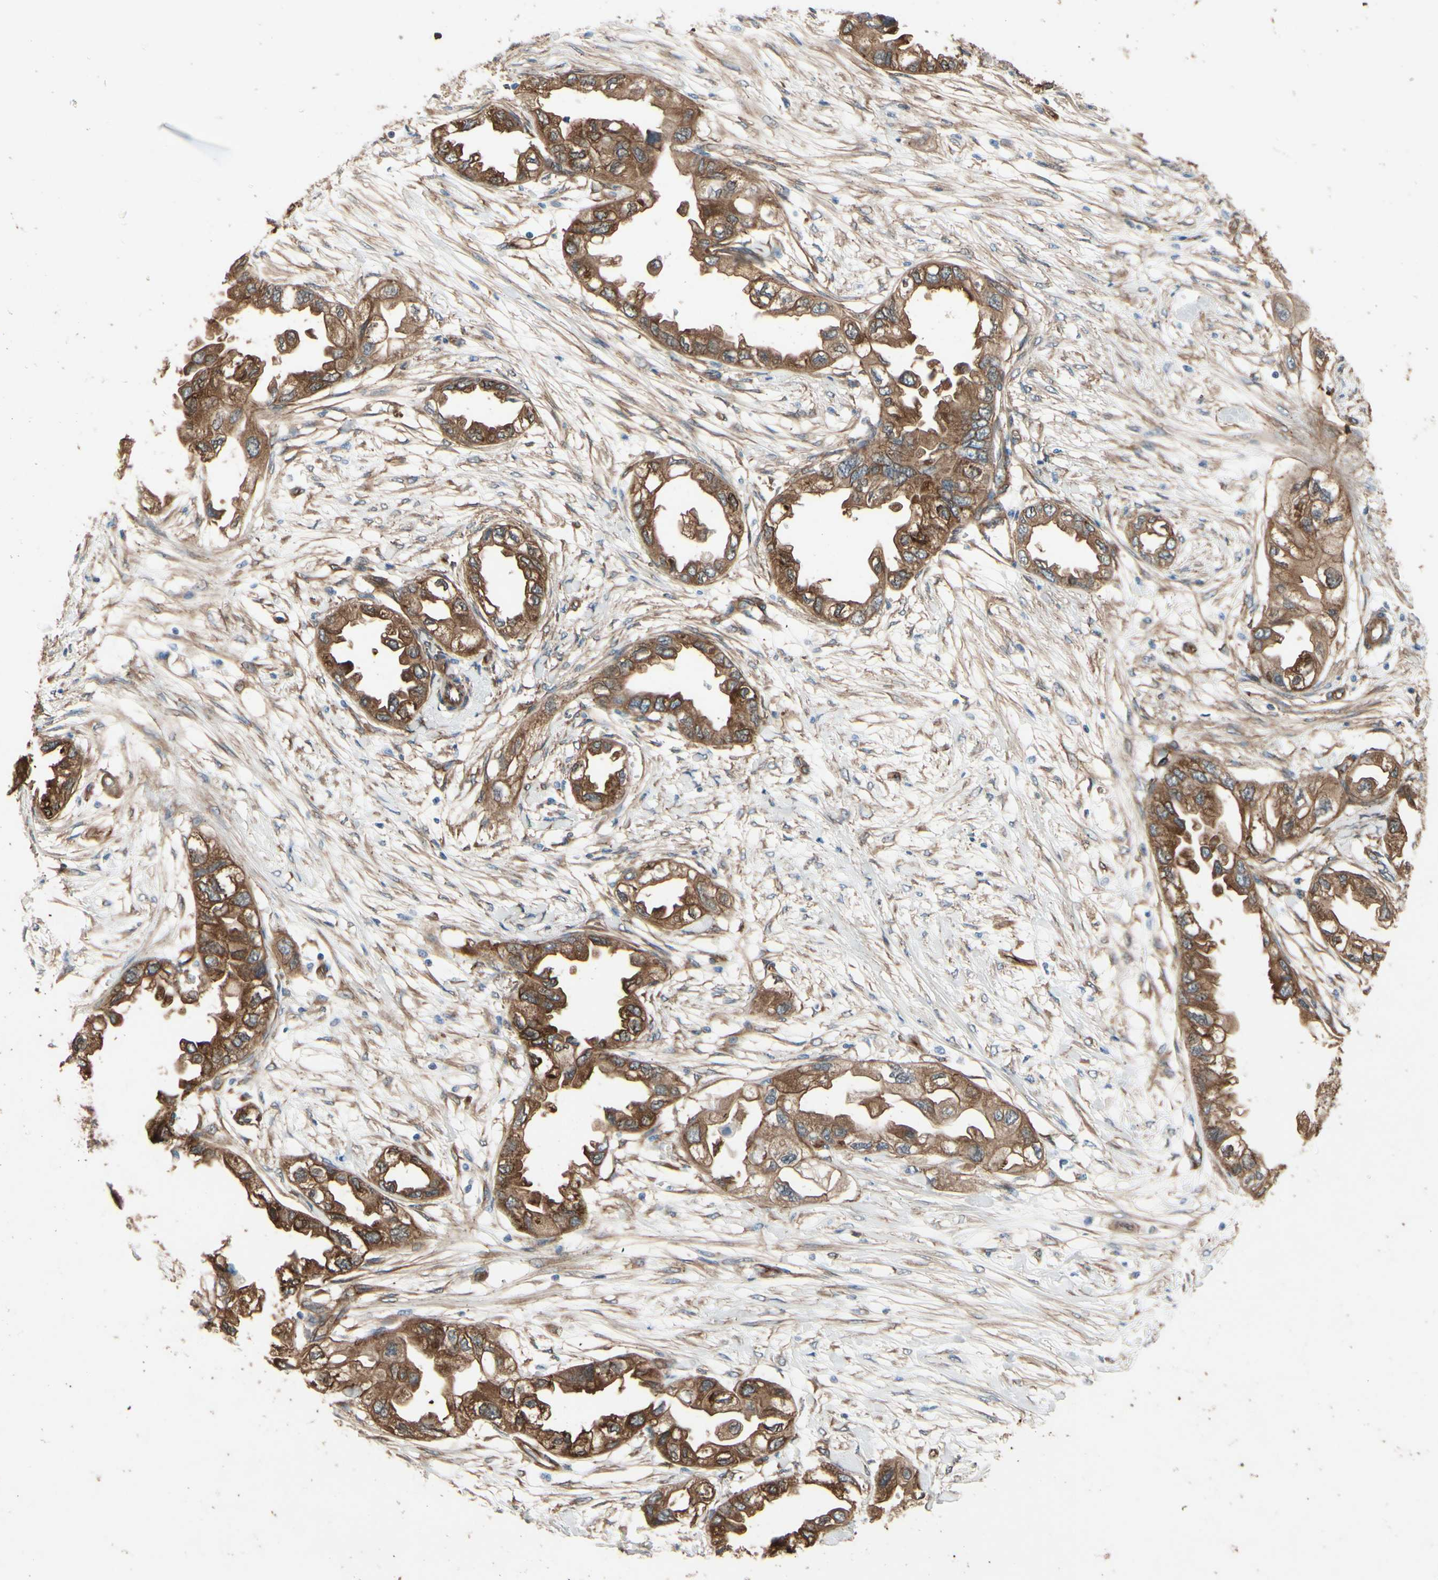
{"staining": {"intensity": "moderate", "quantity": ">75%", "location": "cytoplasmic/membranous"}, "tissue": "endometrial cancer", "cell_type": "Tumor cells", "image_type": "cancer", "snomed": [{"axis": "morphology", "description": "Adenocarcinoma, NOS"}, {"axis": "topography", "description": "Endometrium"}], "caption": "A medium amount of moderate cytoplasmic/membranous expression is present in approximately >75% of tumor cells in adenocarcinoma (endometrial) tissue.", "gene": "CTTNBP2", "patient": {"sex": "female", "age": 67}}